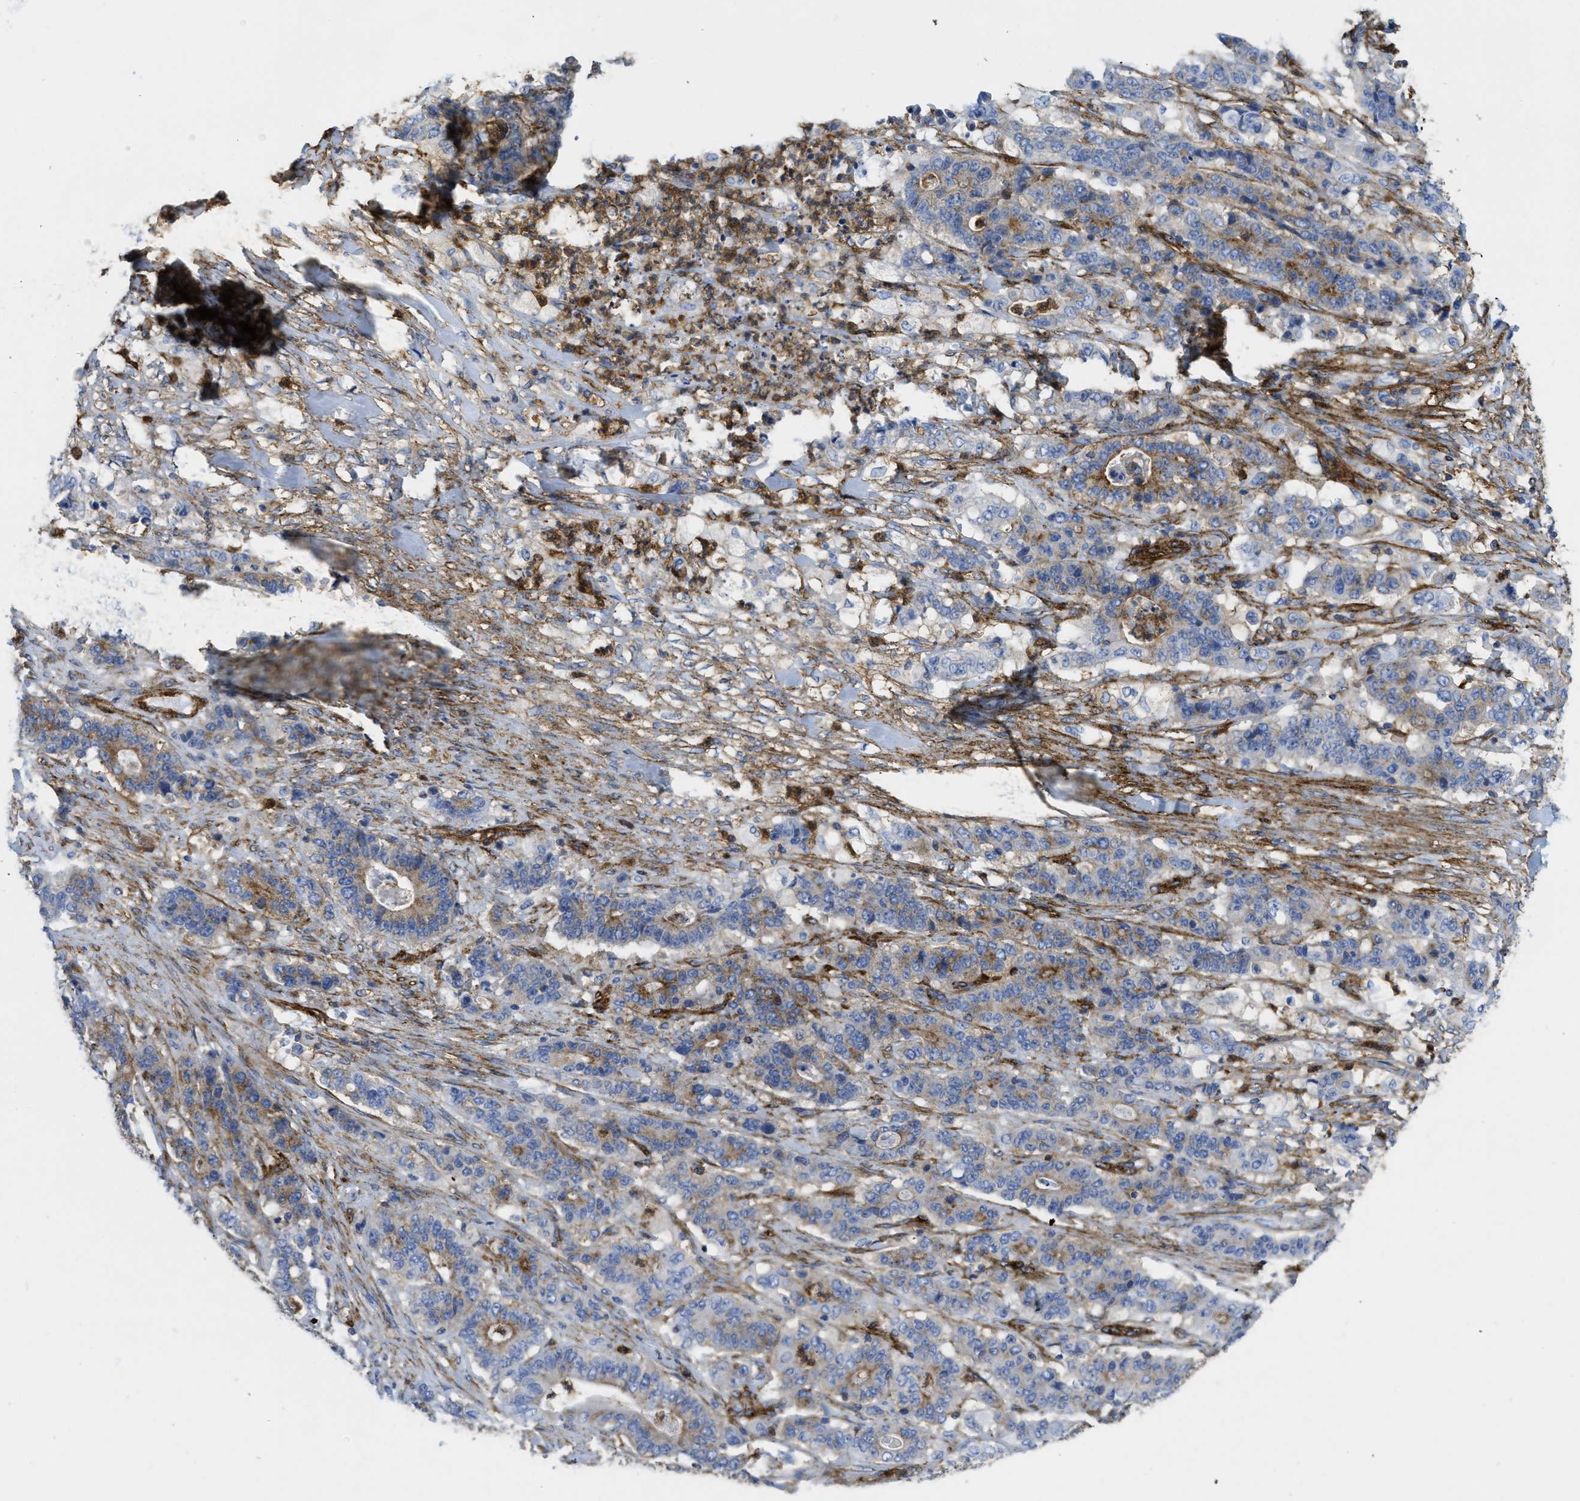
{"staining": {"intensity": "weak", "quantity": "25%-75%", "location": "cytoplasmic/membranous"}, "tissue": "stomach cancer", "cell_type": "Tumor cells", "image_type": "cancer", "snomed": [{"axis": "morphology", "description": "Adenocarcinoma, NOS"}, {"axis": "topography", "description": "Stomach"}], "caption": "Weak cytoplasmic/membranous staining for a protein is seen in about 25%-75% of tumor cells of adenocarcinoma (stomach) using immunohistochemistry (IHC).", "gene": "HIP1", "patient": {"sex": "female", "age": 73}}